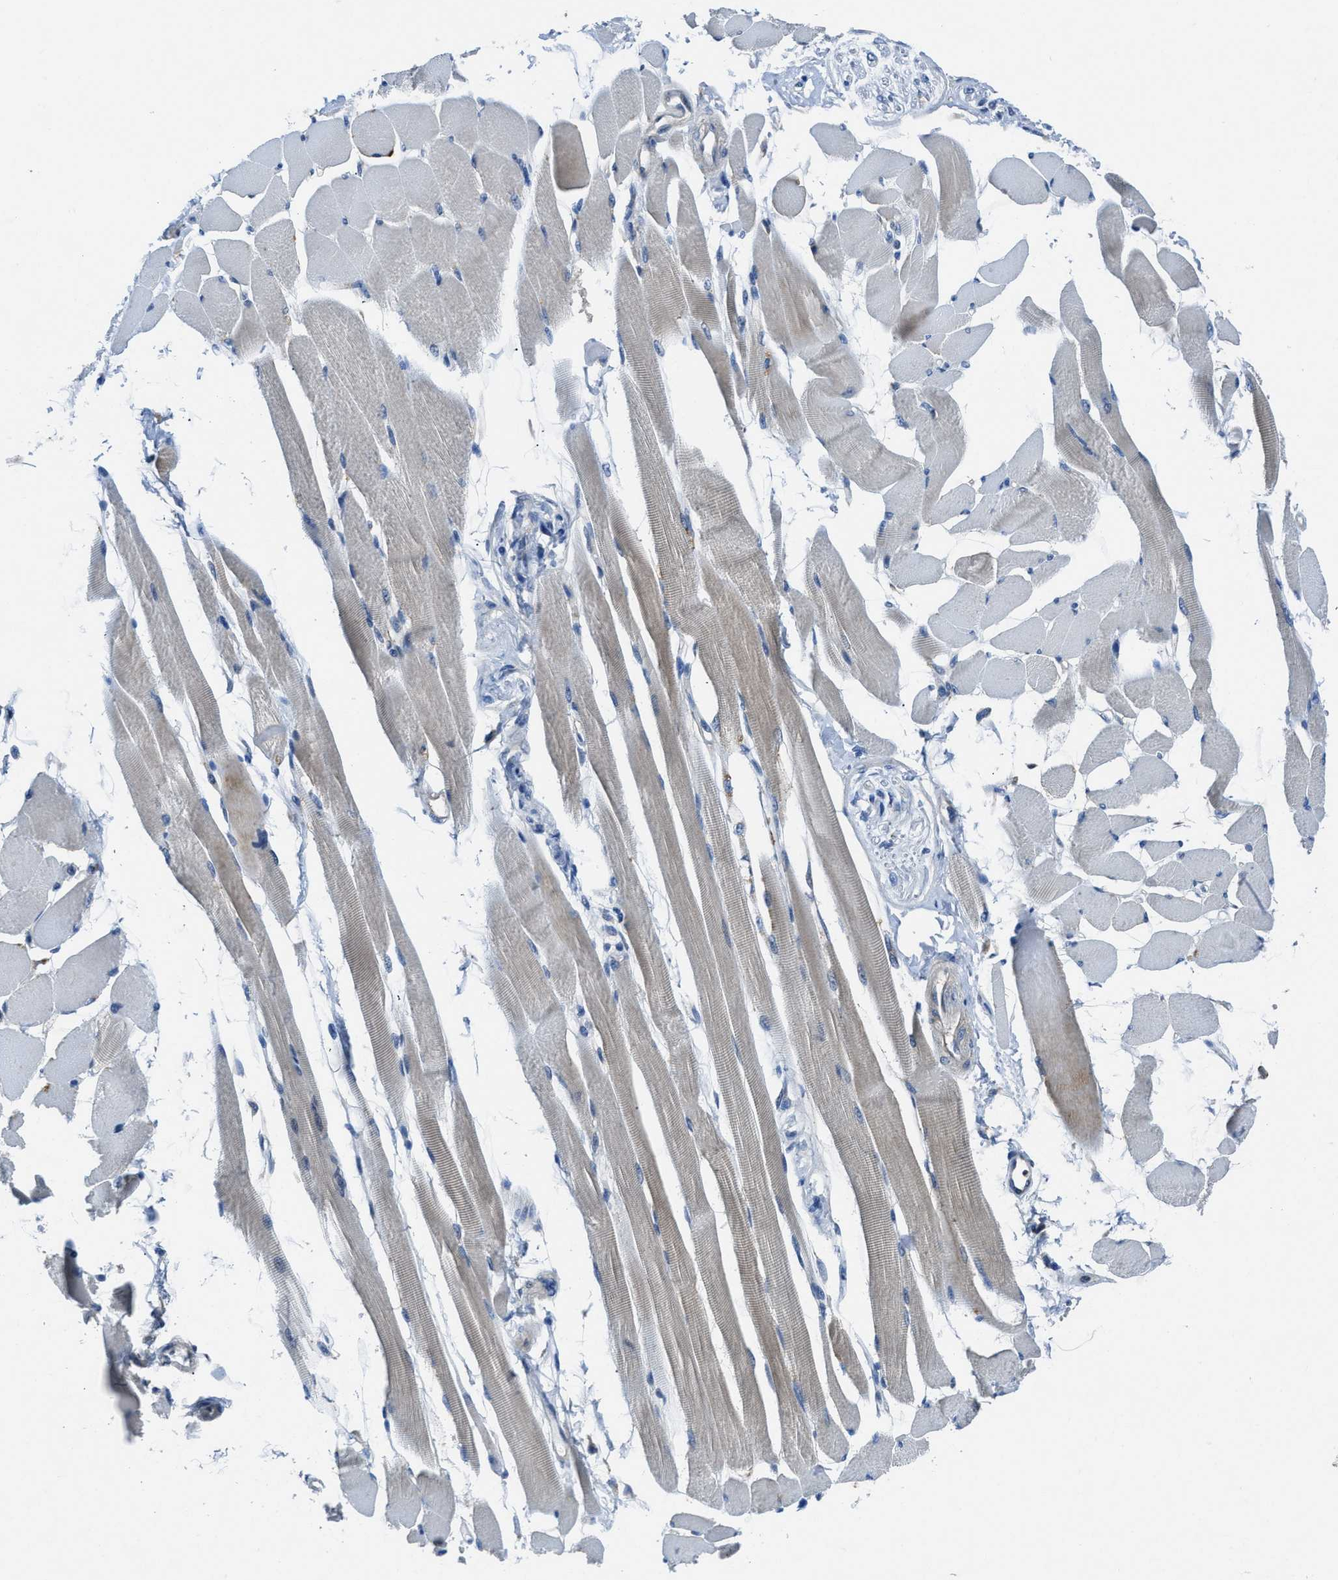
{"staining": {"intensity": "weak", "quantity": "<25%", "location": "cytoplasmic/membranous"}, "tissue": "skeletal muscle", "cell_type": "Myocytes", "image_type": "normal", "snomed": [{"axis": "morphology", "description": "Normal tissue, NOS"}, {"axis": "topography", "description": "Skeletal muscle"}, {"axis": "topography", "description": "Peripheral nerve tissue"}], "caption": "The image displays no significant positivity in myocytes of skeletal muscle.", "gene": "MAP3K20", "patient": {"sex": "female", "age": 84}}